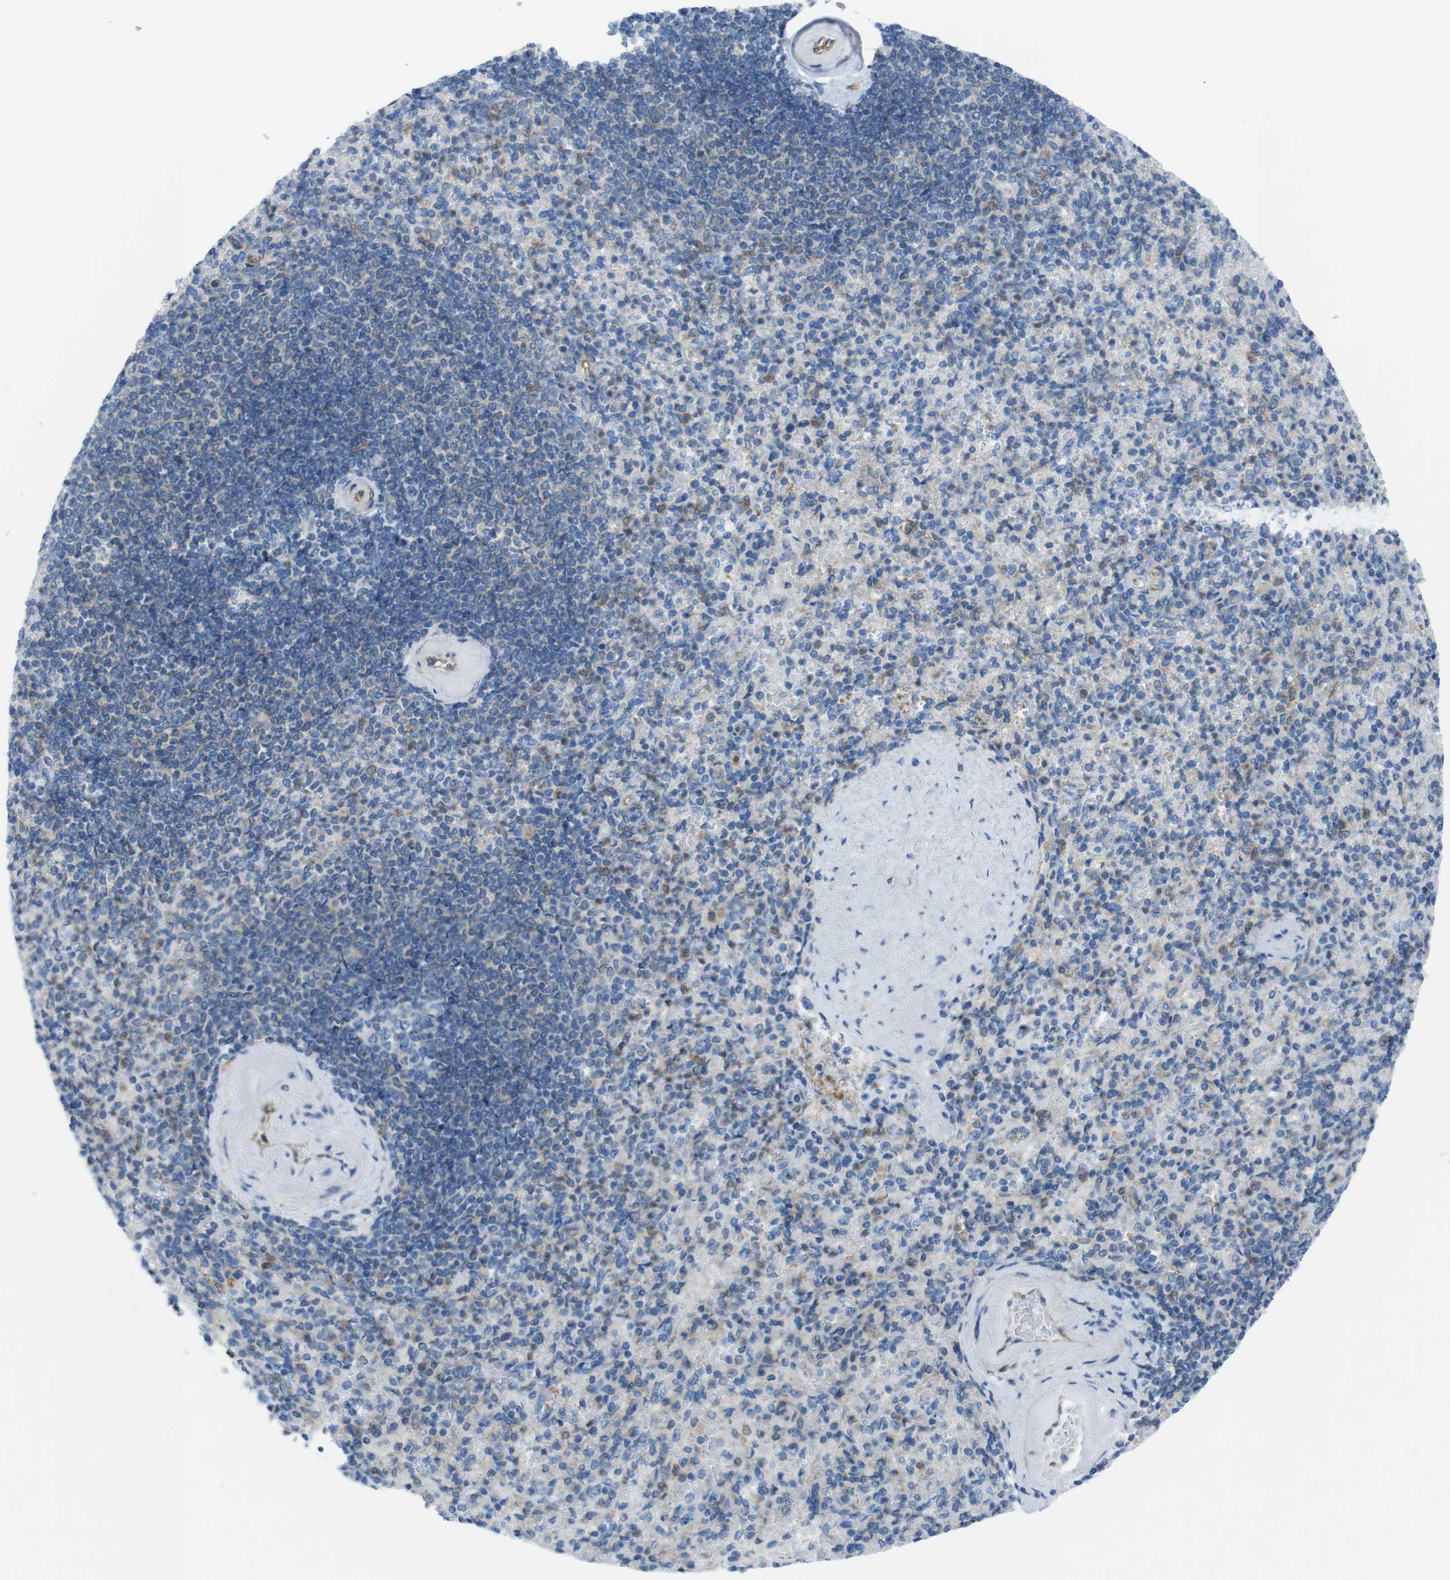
{"staining": {"intensity": "weak", "quantity": "<25%", "location": "cytoplasmic/membranous"}, "tissue": "spleen", "cell_type": "Cells in red pulp", "image_type": "normal", "snomed": [{"axis": "morphology", "description": "Normal tissue, NOS"}, {"axis": "topography", "description": "Spleen"}], "caption": "This is a histopathology image of immunohistochemistry staining of unremarkable spleen, which shows no expression in cells in red pulp. Brightfield microscopy of IHC stained with DAB (brown) and hematoxylin (blue), captured at high magnification.", "gene": "DIAPH2", "patient": {"sex": "female", "age": 74}}